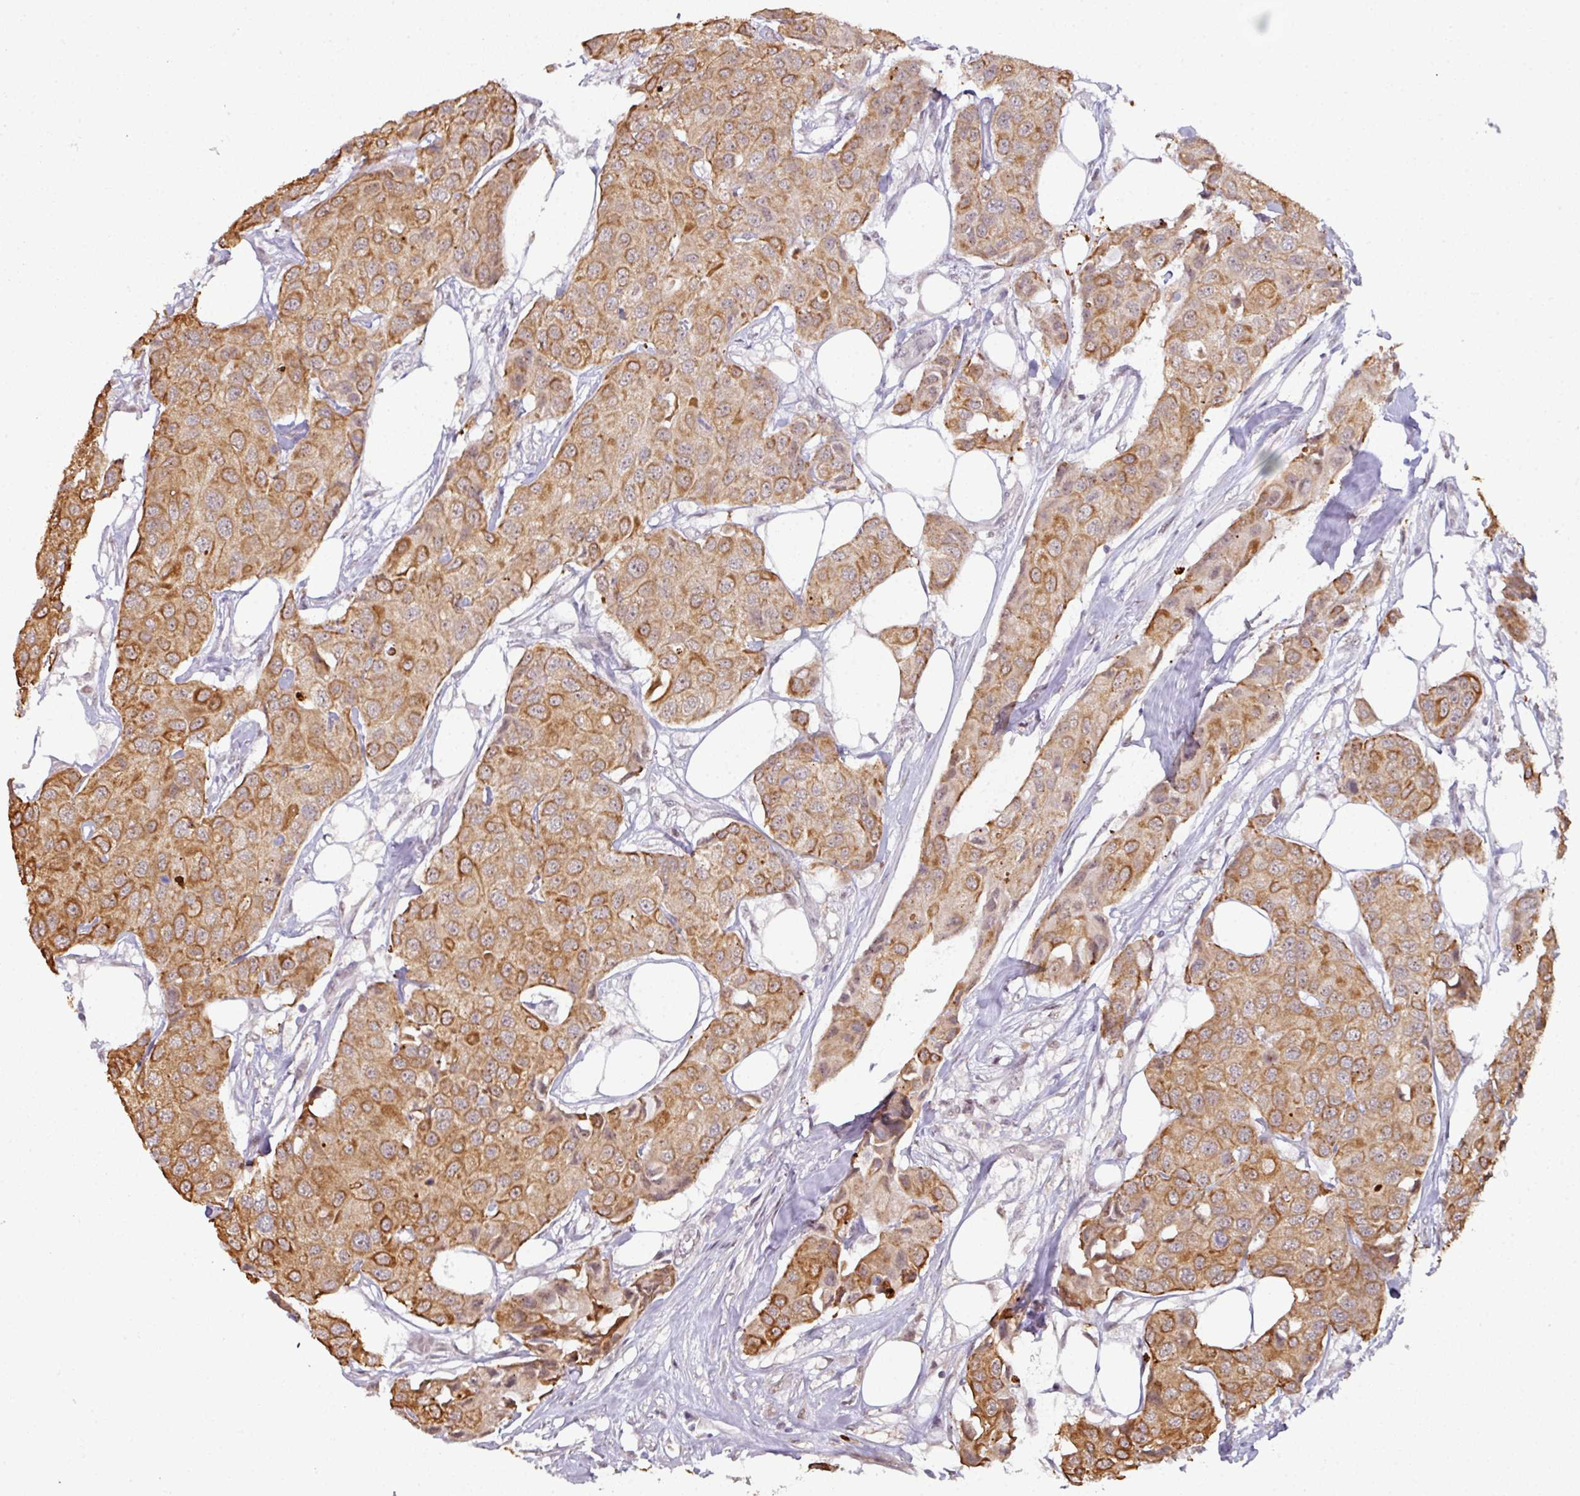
{"staining": {"intensity": "strong", "quantity": "25%-75%", "location": "cytoplasmic/membranous"}, "tissue": "breast cancer", "cell_type": "Tumor cells", "image_type": "cancer", "snomed": [{"axis": "morphology", "description": "Duct carcinoma"}, {"axis": "topography", "description": "Breast"}], "caption": "A brown stain labels strong cytoplasmic/membranous positivity of a protein in human breast cancer (invasive ductal carcinoma) tumor cells.", "gene": "GTF2H3", "patient": {"sex": "female", "age": 80}}